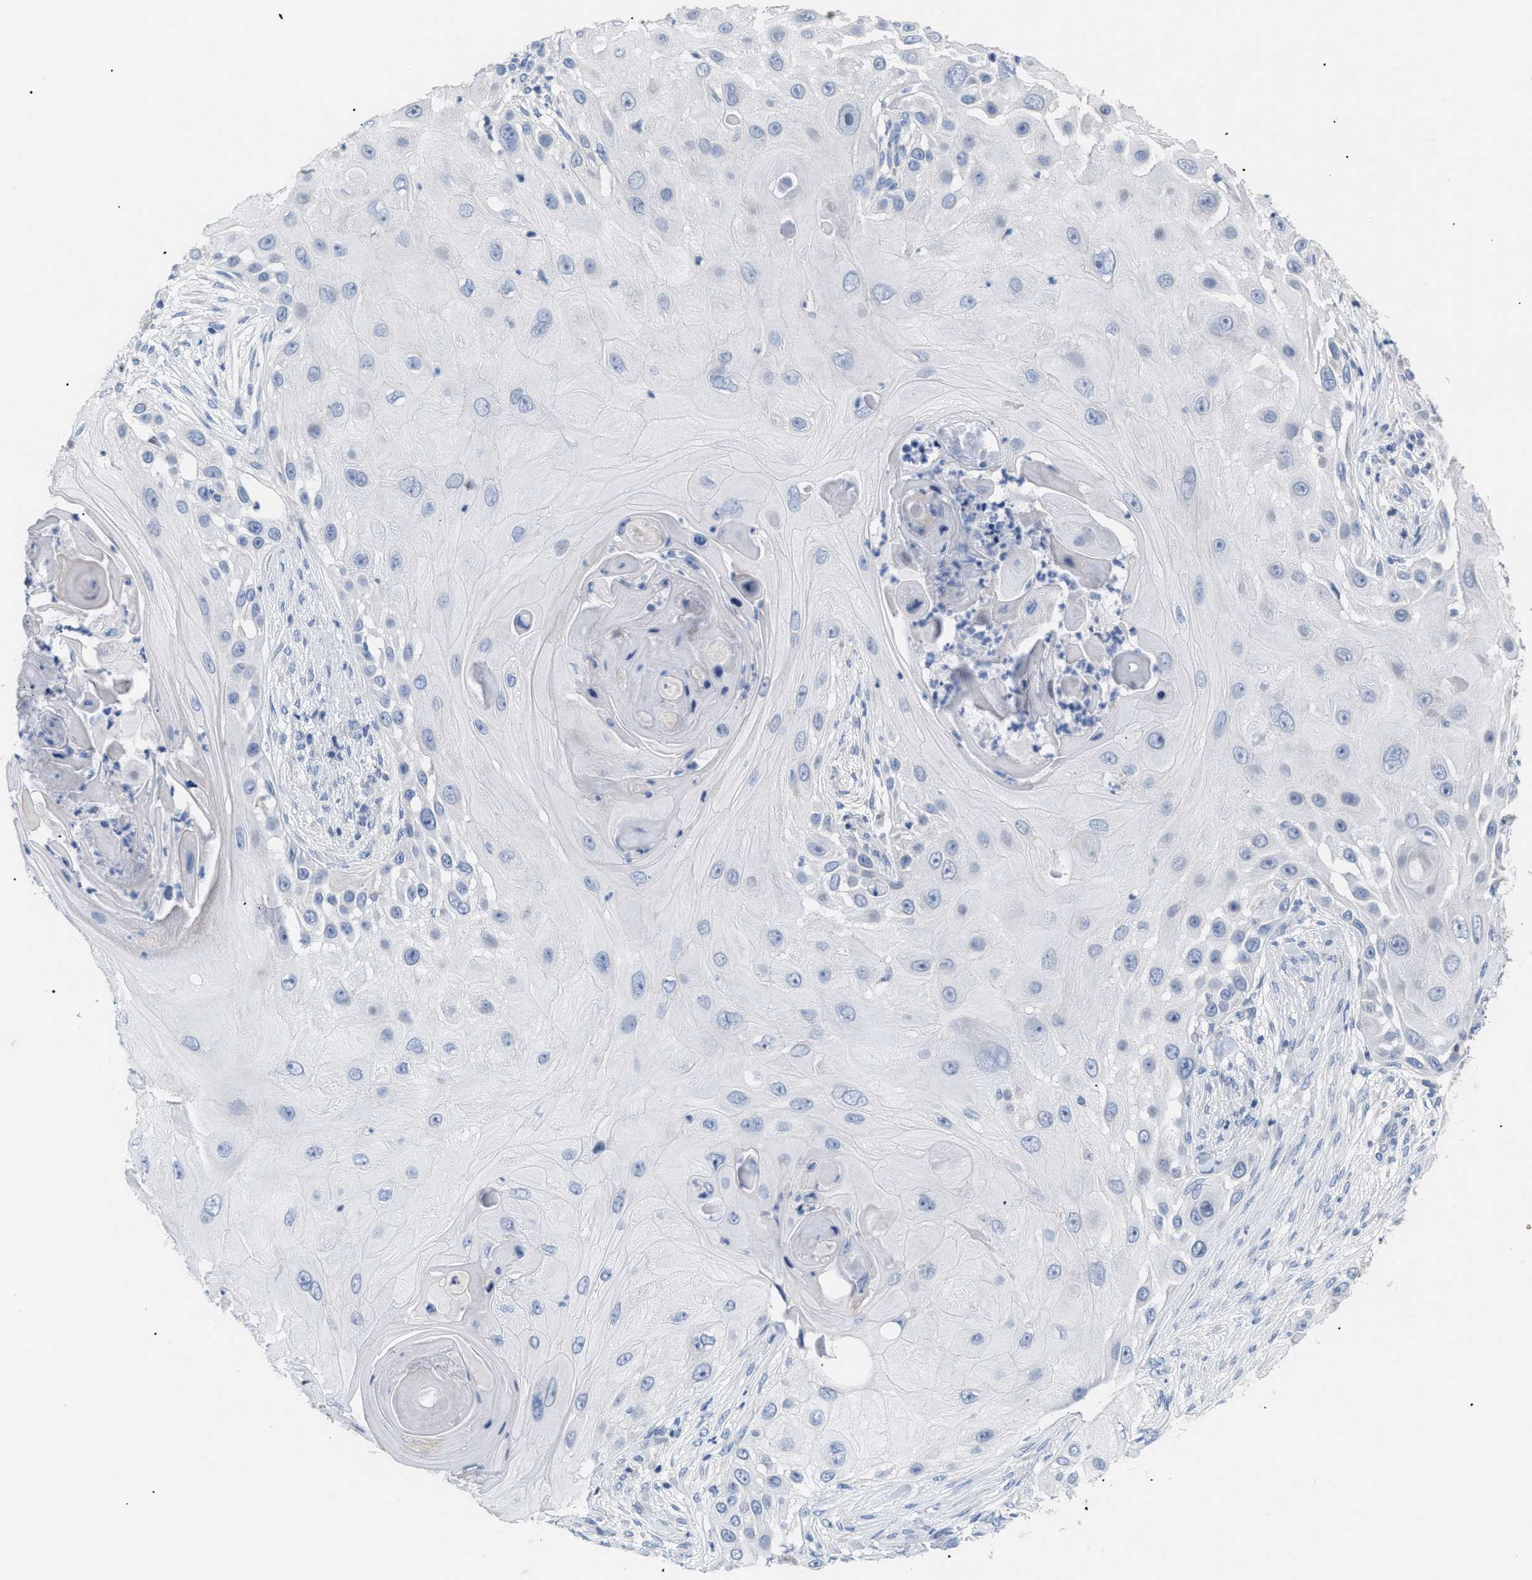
{"staining": {"intensity": "negative", "quantity": "none", "location": "none"}, "tissue": "skin cancer", "cell_type": "Tumor cells", "image_type": "cancer", "snomed": [{"axis": "morphology", "description": "Squamous cell carcinoma, NOS"}, {"axis": "topography", "description": "Skin"}], "caption": "This is an immunohistochemistry photomicrograph of skin cancer. There is no staining in tumor cells.", "gene": "CAV3", "patient": {"sex": "female", "age": 44}}